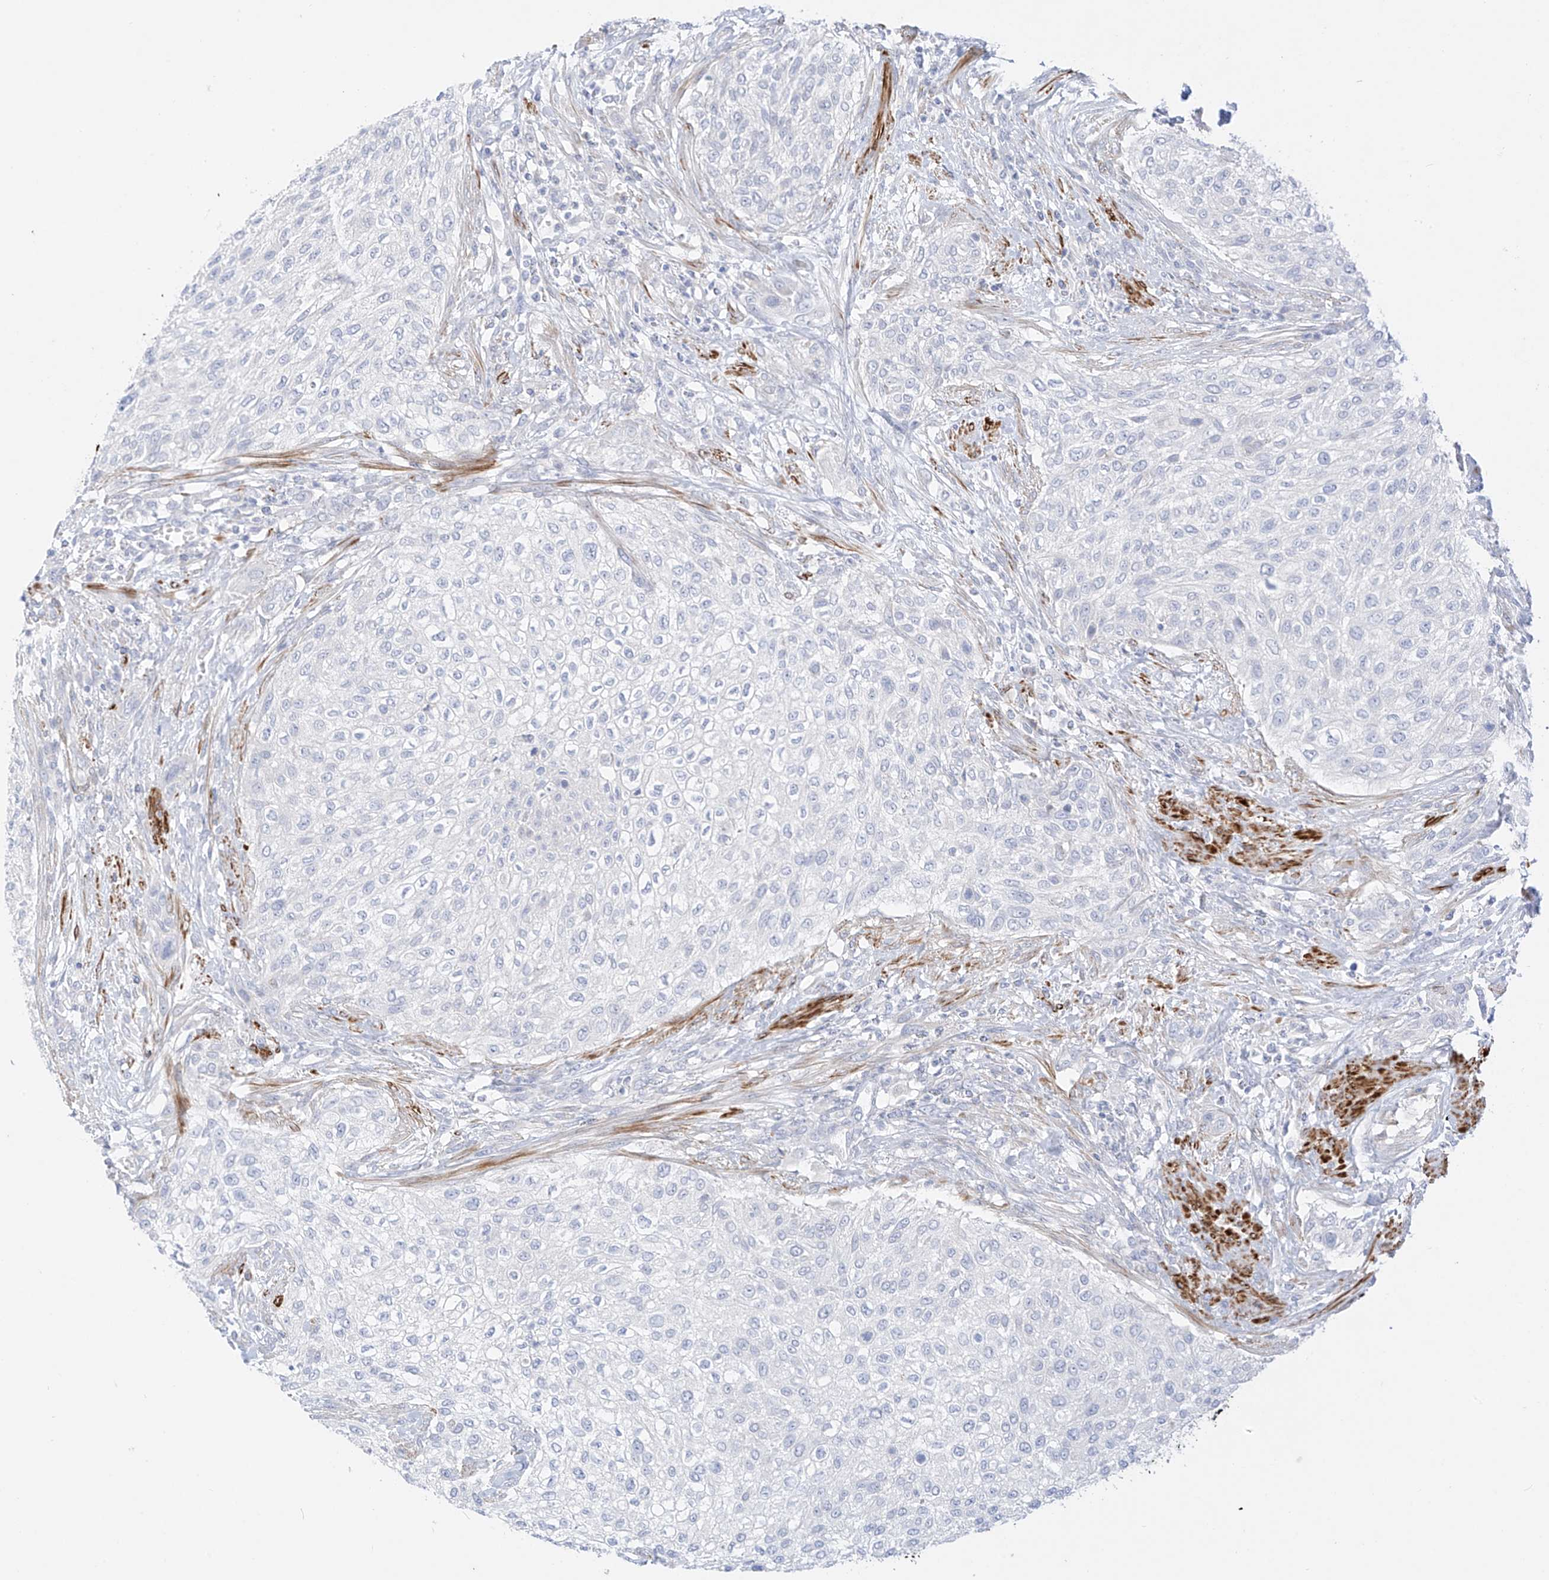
{"staining": {"intensity": "negative", "quantity": "none", "location": "none"}, "tissue": "urothelial cancer", "cell_type": "Tumor cells", "image_type": "cancer", "snomed": [{"axis": "morphology", "description": "Urothelial carcinoma, High grade"}, {"axis": "topography", "description": "Urinary bladder"}], "caption": "Immunohistochemical staining of urothelial cancer demonstrates no significant positivity in tumor cells.", "gene": "ST3GAL5", "patient": {"sex": "male", "age": 35}}